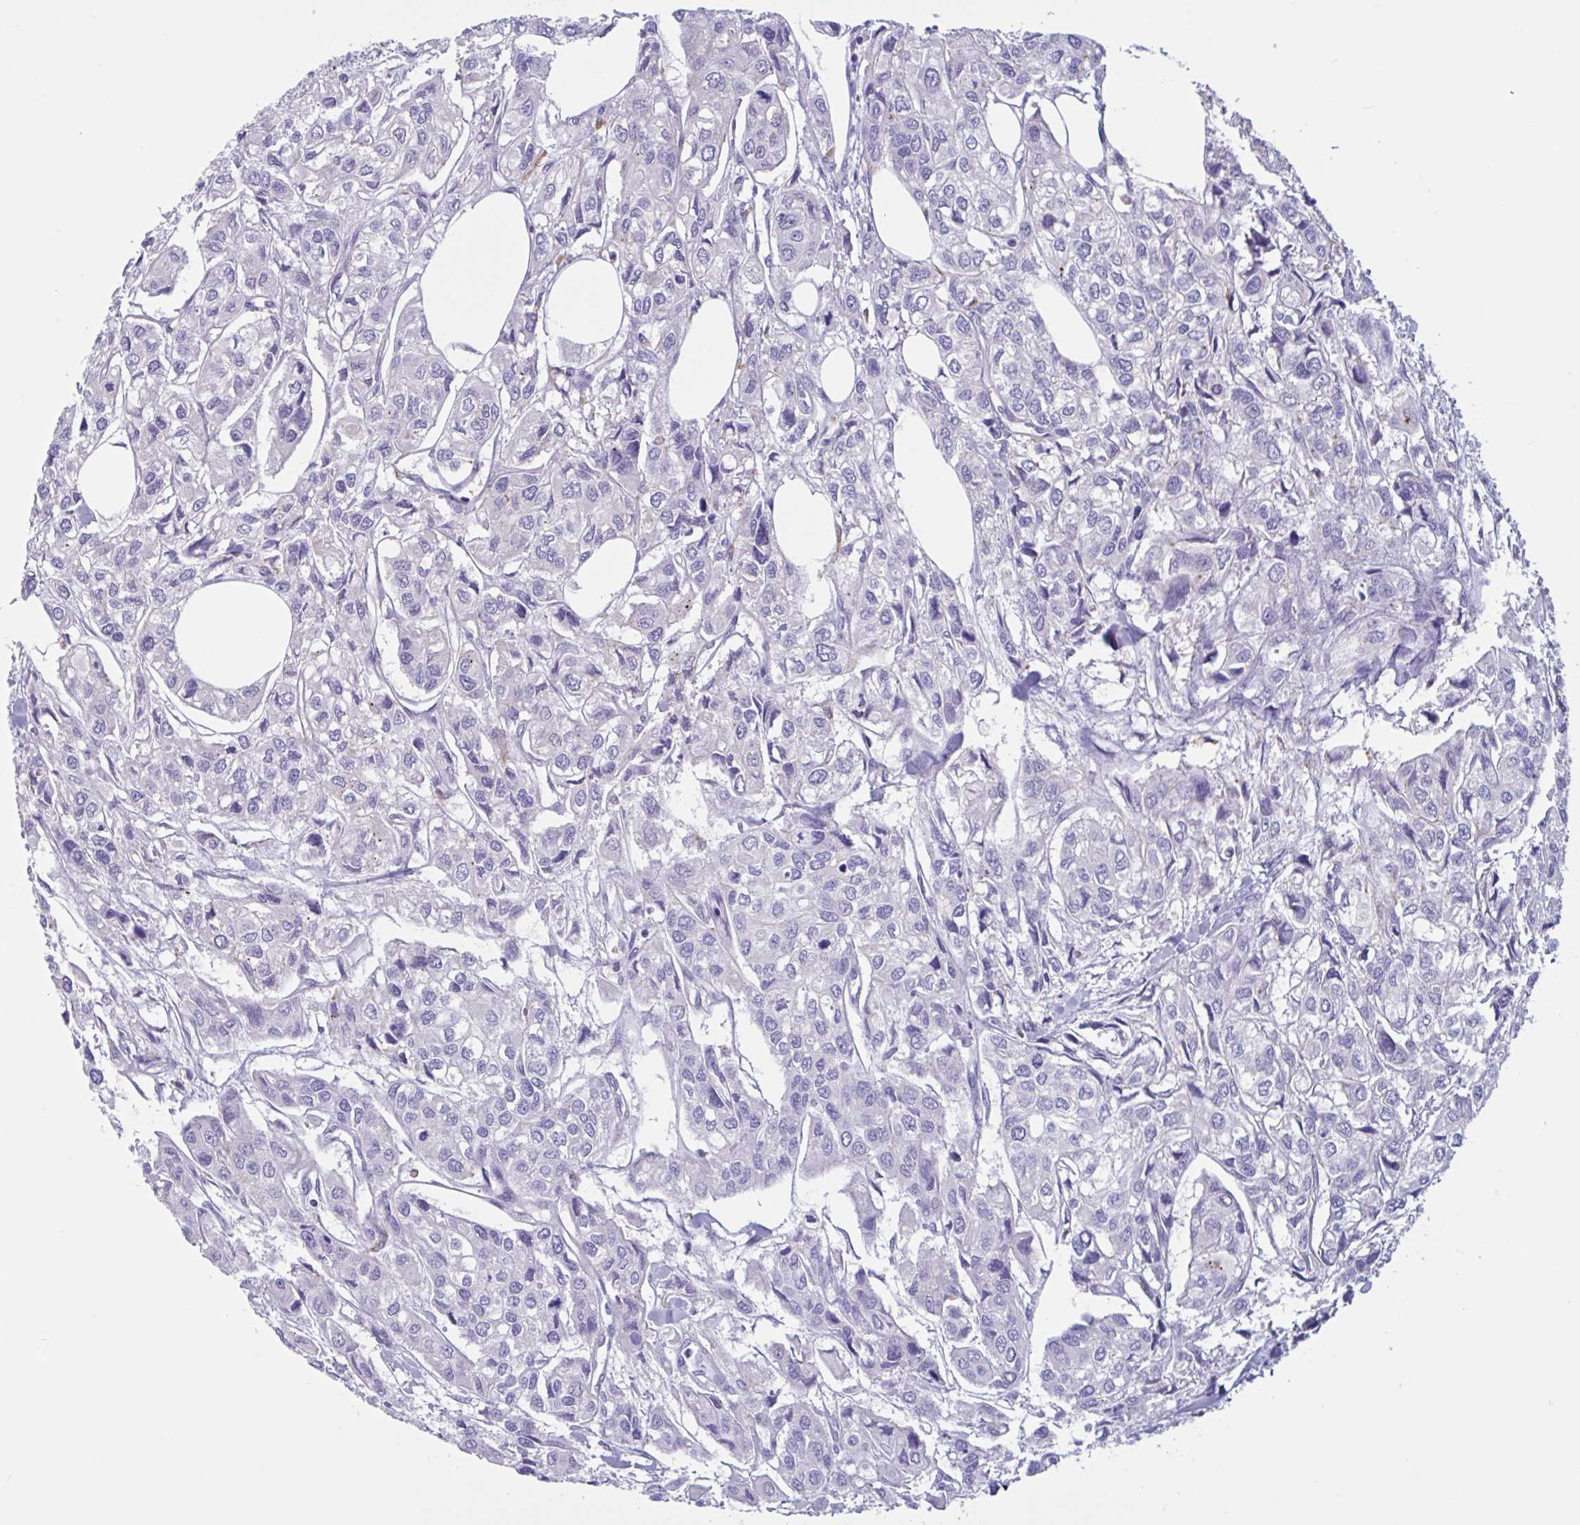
{"staining": {"intensity": "negative", "quantity": "none", "location": "none"}, "tissue": "urothelial cancer", "cell_type": "Tumor cells", "image_type": "cancer", "snomed": [{"axis": "morphology", "description": "Urothelial carcinoma, High grade"}, {"axis": "topography", "description": "Urinary bladder"}], "caption": "IHC micrograph of neoplastic tissue: high-grade urothelial carcinoma stained with DAB demonstrates no significant protein expression in tumor cells. (Stains: DAB IHC with hematoxylin counter stain, Microscopy: brightfield microscopy at high magnification).", "gene": "RPL22L1", "patient": {"sex": "male", "age": 67}}